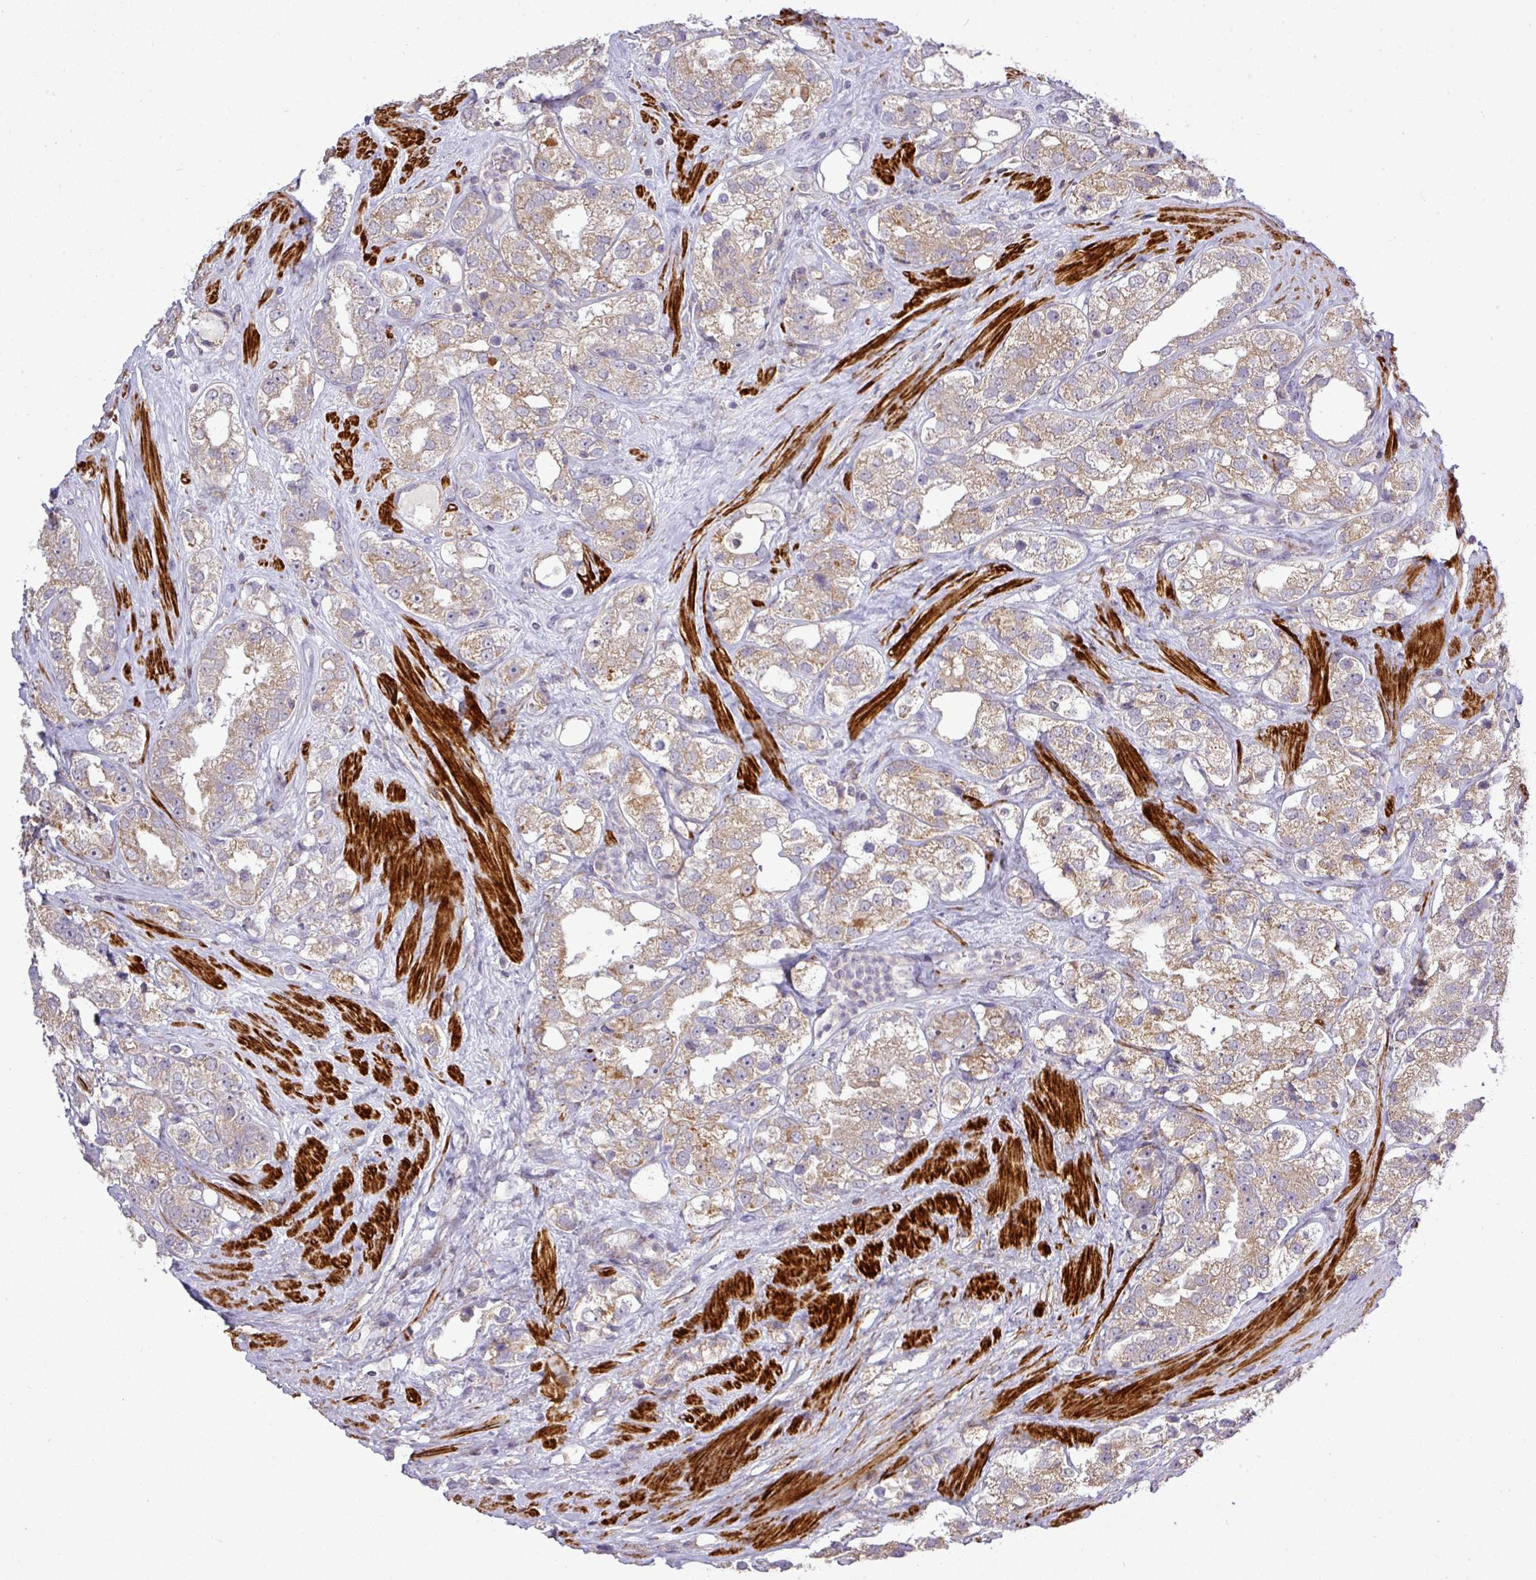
{"staining": {"intensity": "weak", "quantity": ">75%", "location": "cytoplasmic/membranous"}, "tissue": "prostate cancer", "cell_type": "Tumor cells", "image_type": "cancer", "snomed": [{"axis": "morphology", "description": "Adenocarcinoma, NOS"}, {"axis": "topography", "description": "Prostate"}], "caption": "Adenocarcinoma (prostate) stained with a protein marker reveals weak staining in tumor cells.", "gene": "TPRA1", "patient": {"sex": "male", "age": 79}}